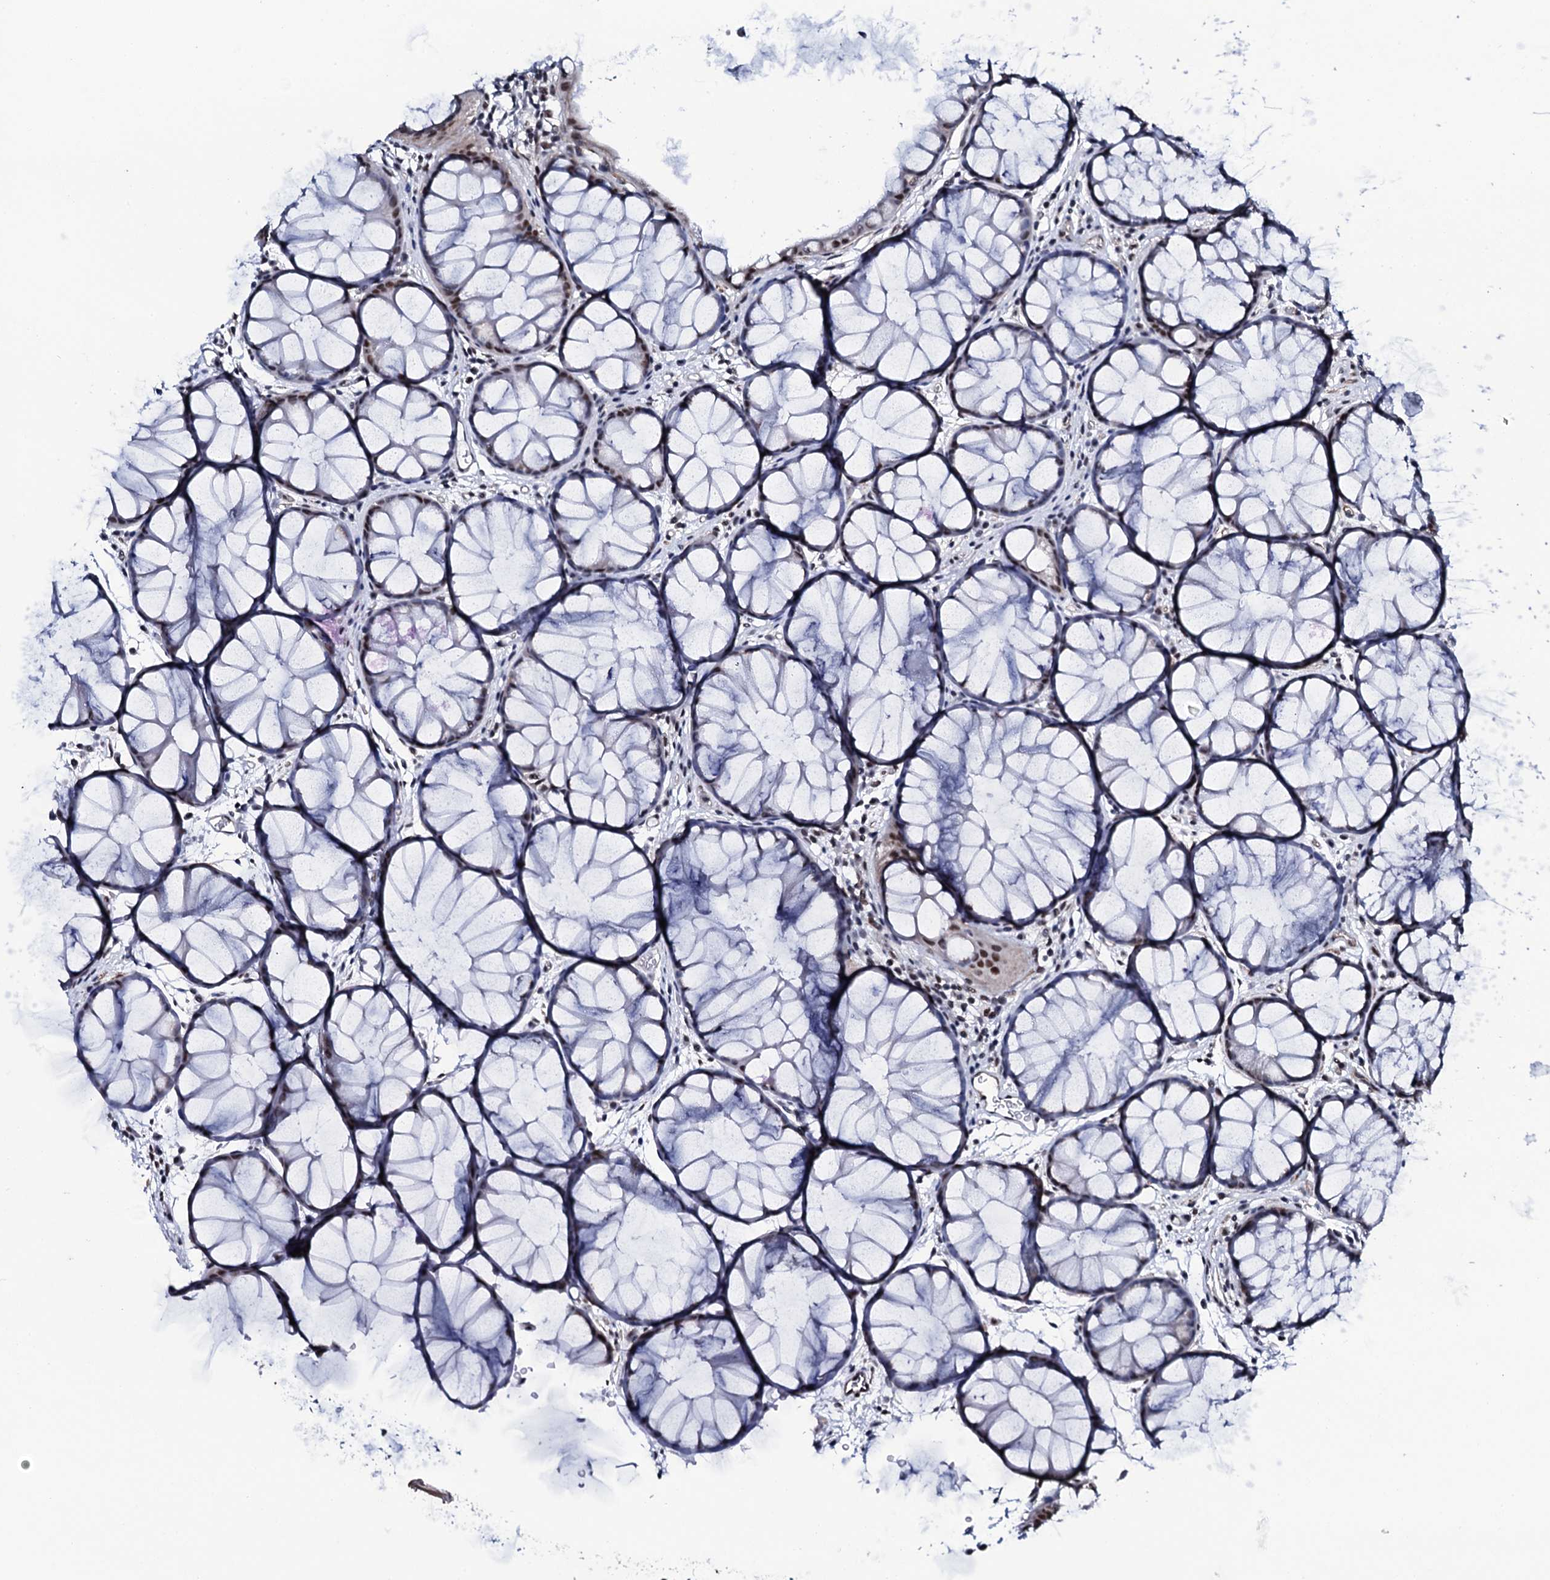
{"staining": {"intensity": "moderate", "quantity": "25%-75%", "location": "nuclear"}, "tissue": "colon", "cell_type": "Glandular cells", "image_type": "normal", "snomed": [{"axis": "morphology", "description": "Normal tissue, NOS"}, {"axis": "topography", "description": "Colon"}], "caption": "Immunohistochemistry (IHC) photomicrograph of benign colon: human colon stained using immunohistochemistry reveals medium levels of moderate protein expression localized specifically in the nuclear of glandular cells, appearing as a nuclear brown color.", "gene": "CWC15", "patient": {"sex": "female", "age": 82}}